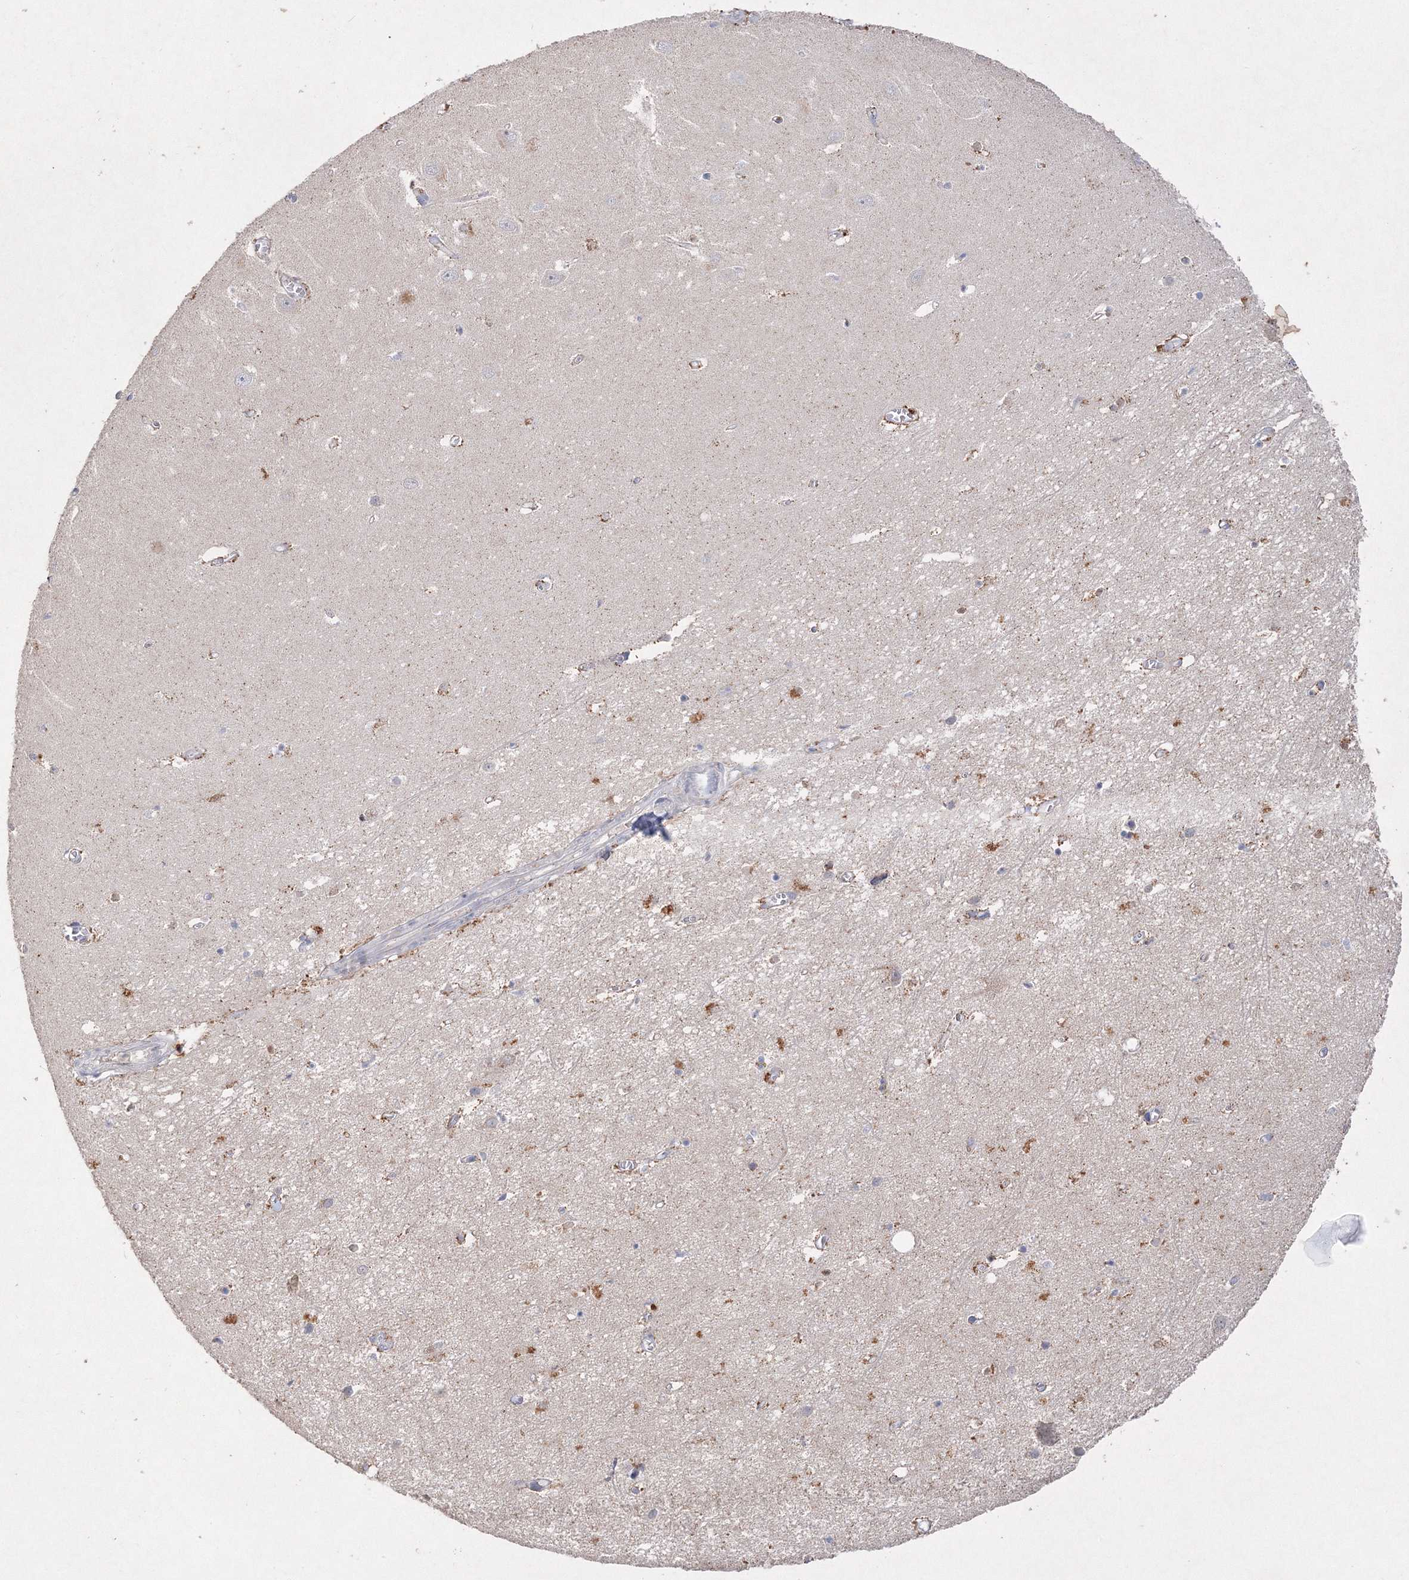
{"staining": {"intensity": "negative", "quantity": "none", "location": "none"}, "tissue": "hippocampus", "cell_type": "Glial cells", "image_type": "normal", "snomed": [{"axis": "morphology", "description": "Normal tissue, NOS"}, {"axis": "topography", "description": "Hippocampus"}], "caption": "DAB (3,3'-diaminobenzidine) immunohistochemical staining of unremarkable hippocampus displays no significant positivity in glial cells.", "gene": "GLS", "patient": {"sex": "female", "age": 64}}